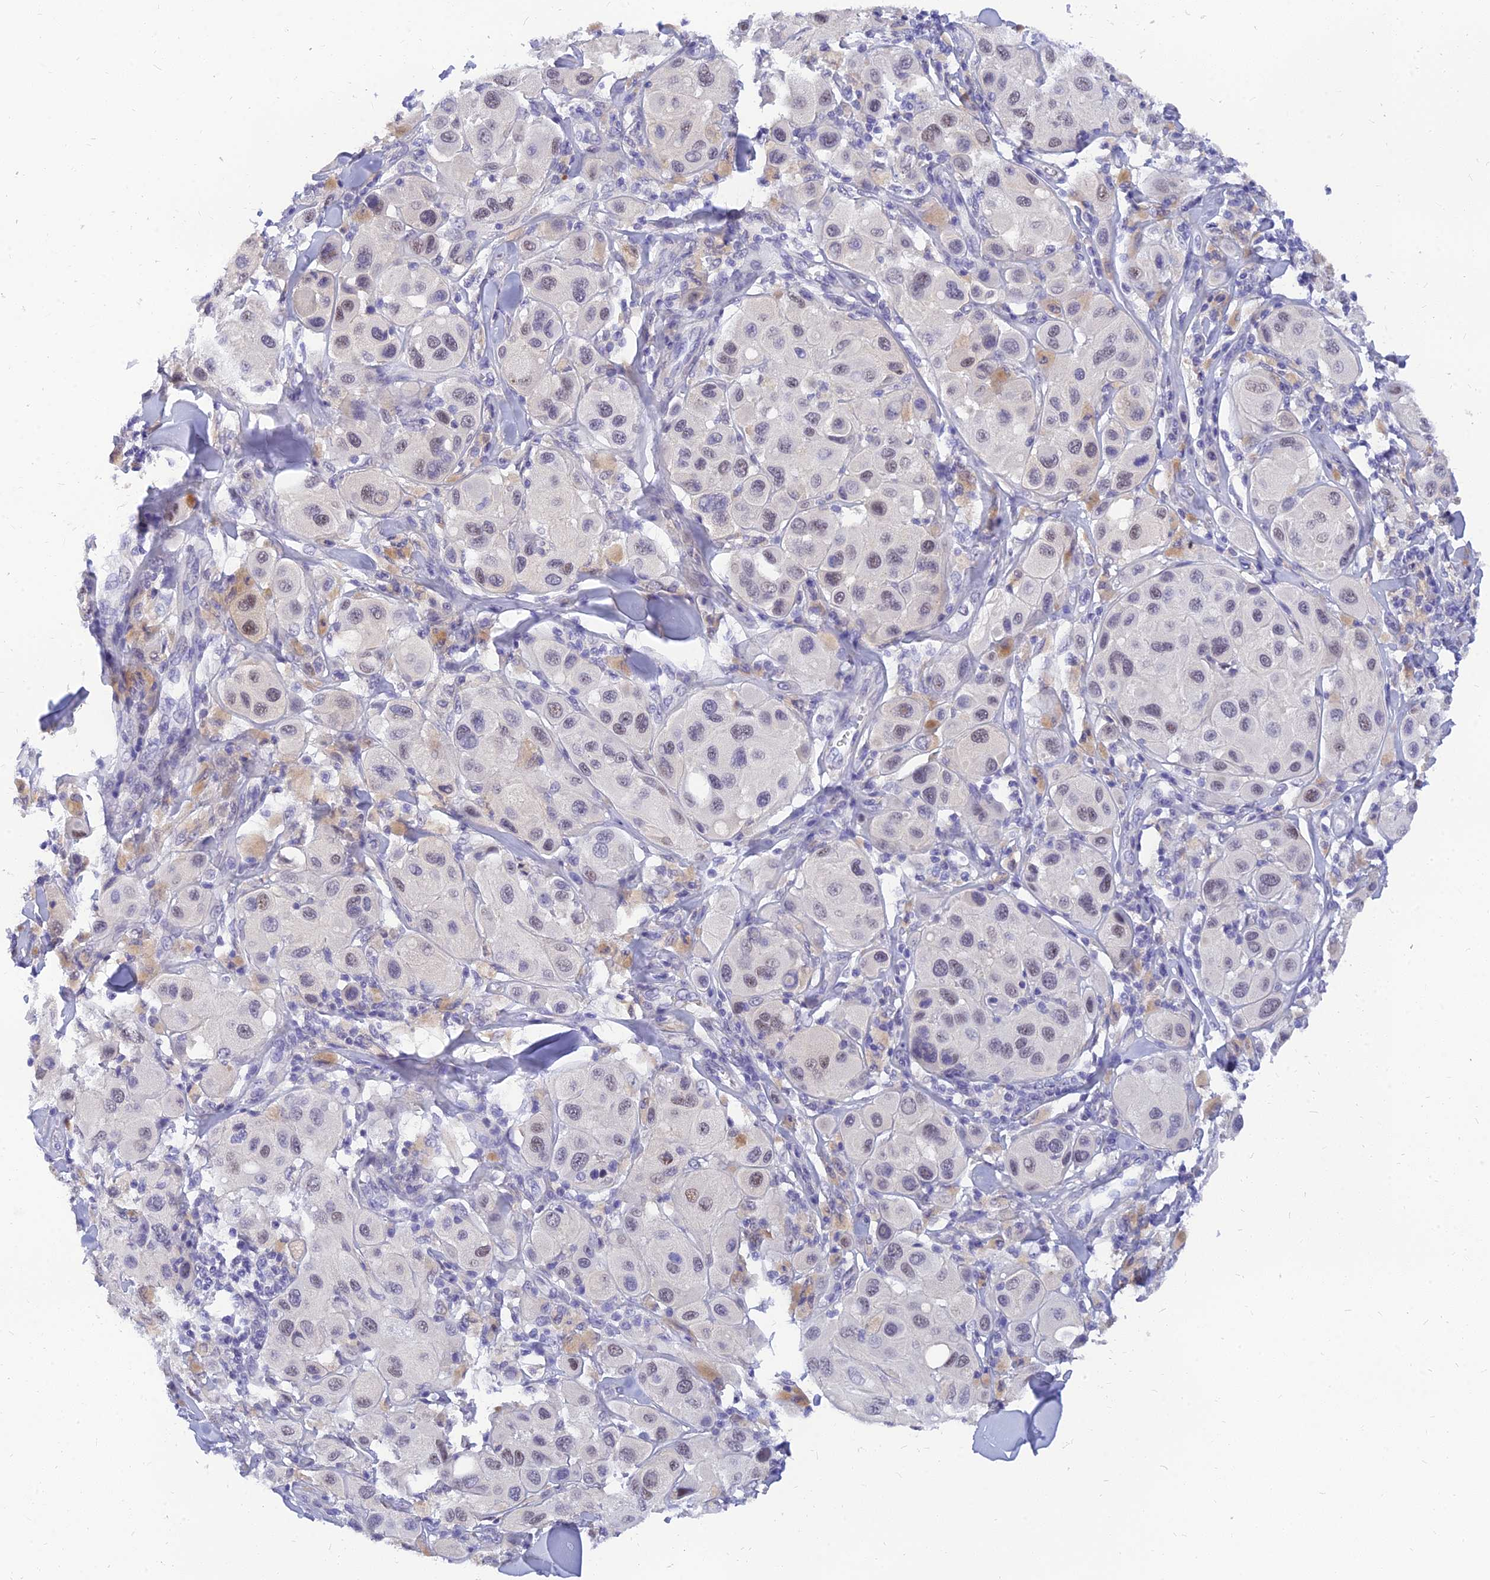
{"staining": {"intensity": "negative", "quantity": "none", "location": "none"}, "tissue": "melanoma", "cell_type": "Tumor cells", "image_type": "cancer", "snomed": [{"axis": "morphology", "description": "Malignant melanoma, Metastatic site"}, {"axis": "topography", "description": "Skin"}], "caption": "High magnification brightfield microscopy of melanoma stained with DAB (3,3'-diaminobenzidine) (brown) and counterstained with hematoxylin (blue): tumor cells show no significant positivity. Nuclei are stained in blue.", "gene": "TMEM161B", "patient": {"sex": "male", "age": 41}}